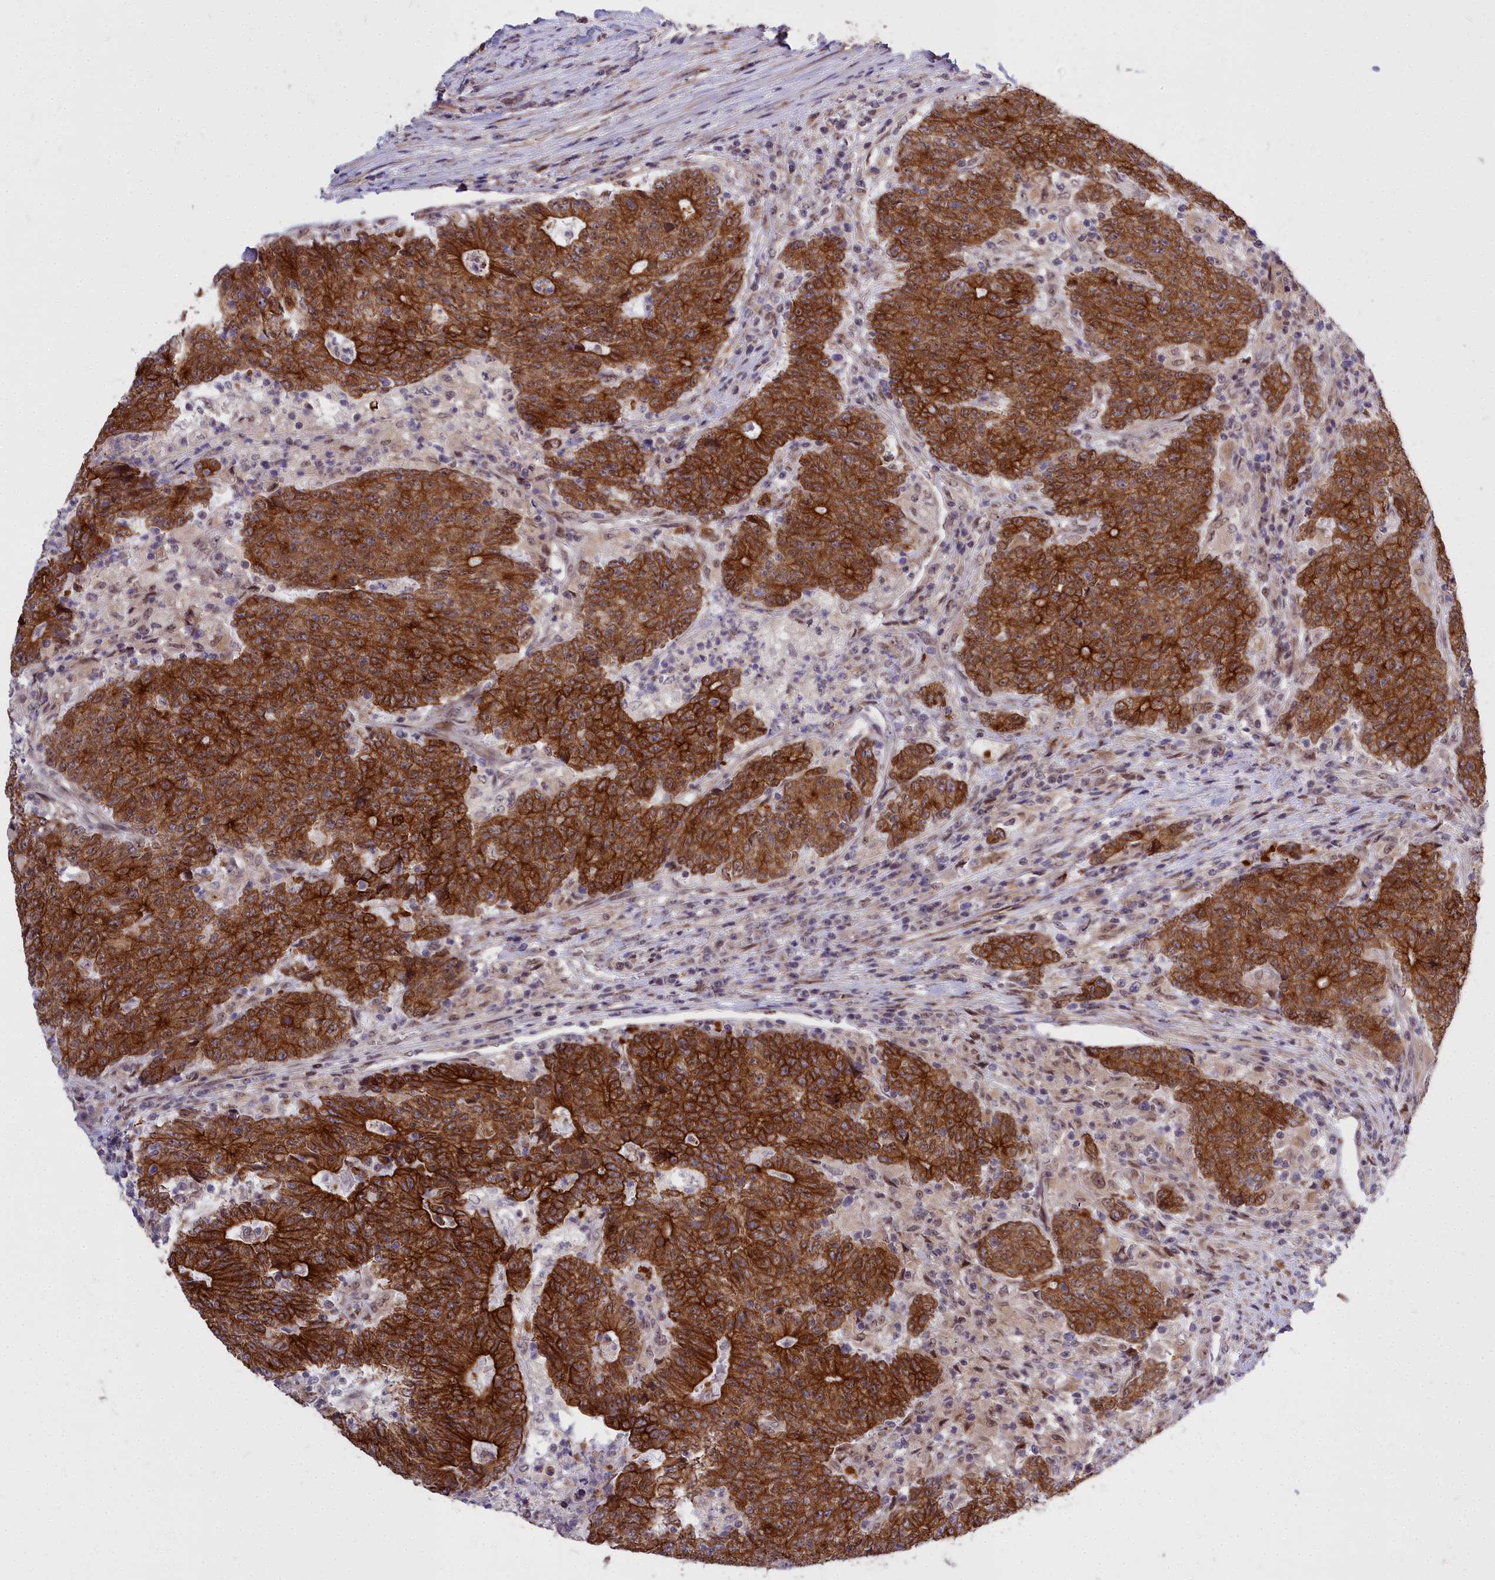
{"staining": {"intensity": "strong", "quantity": ">75%", "location": "cytoplasmic/membranous"}, "tissue": "colorectal cancer", "cell_type": "Tumor cells", "image_type": "cancer", "snomed": [{"axis": "morphology", "description": "Adenocarcinoma, NOS"}, {"axis": "topography", "description": "Colon"}], "caption": "This photomicrograph exhibits colorectal cancer stained with immunohistochemistry (IHC) to label a protein in brown. The cytoplasmic/membranous of tumor cells show strong positivity for the protein. Nuclei are counter-stained blue.", "gene": "ABCB8", "patient": {"sex": "female", "age": 75}}